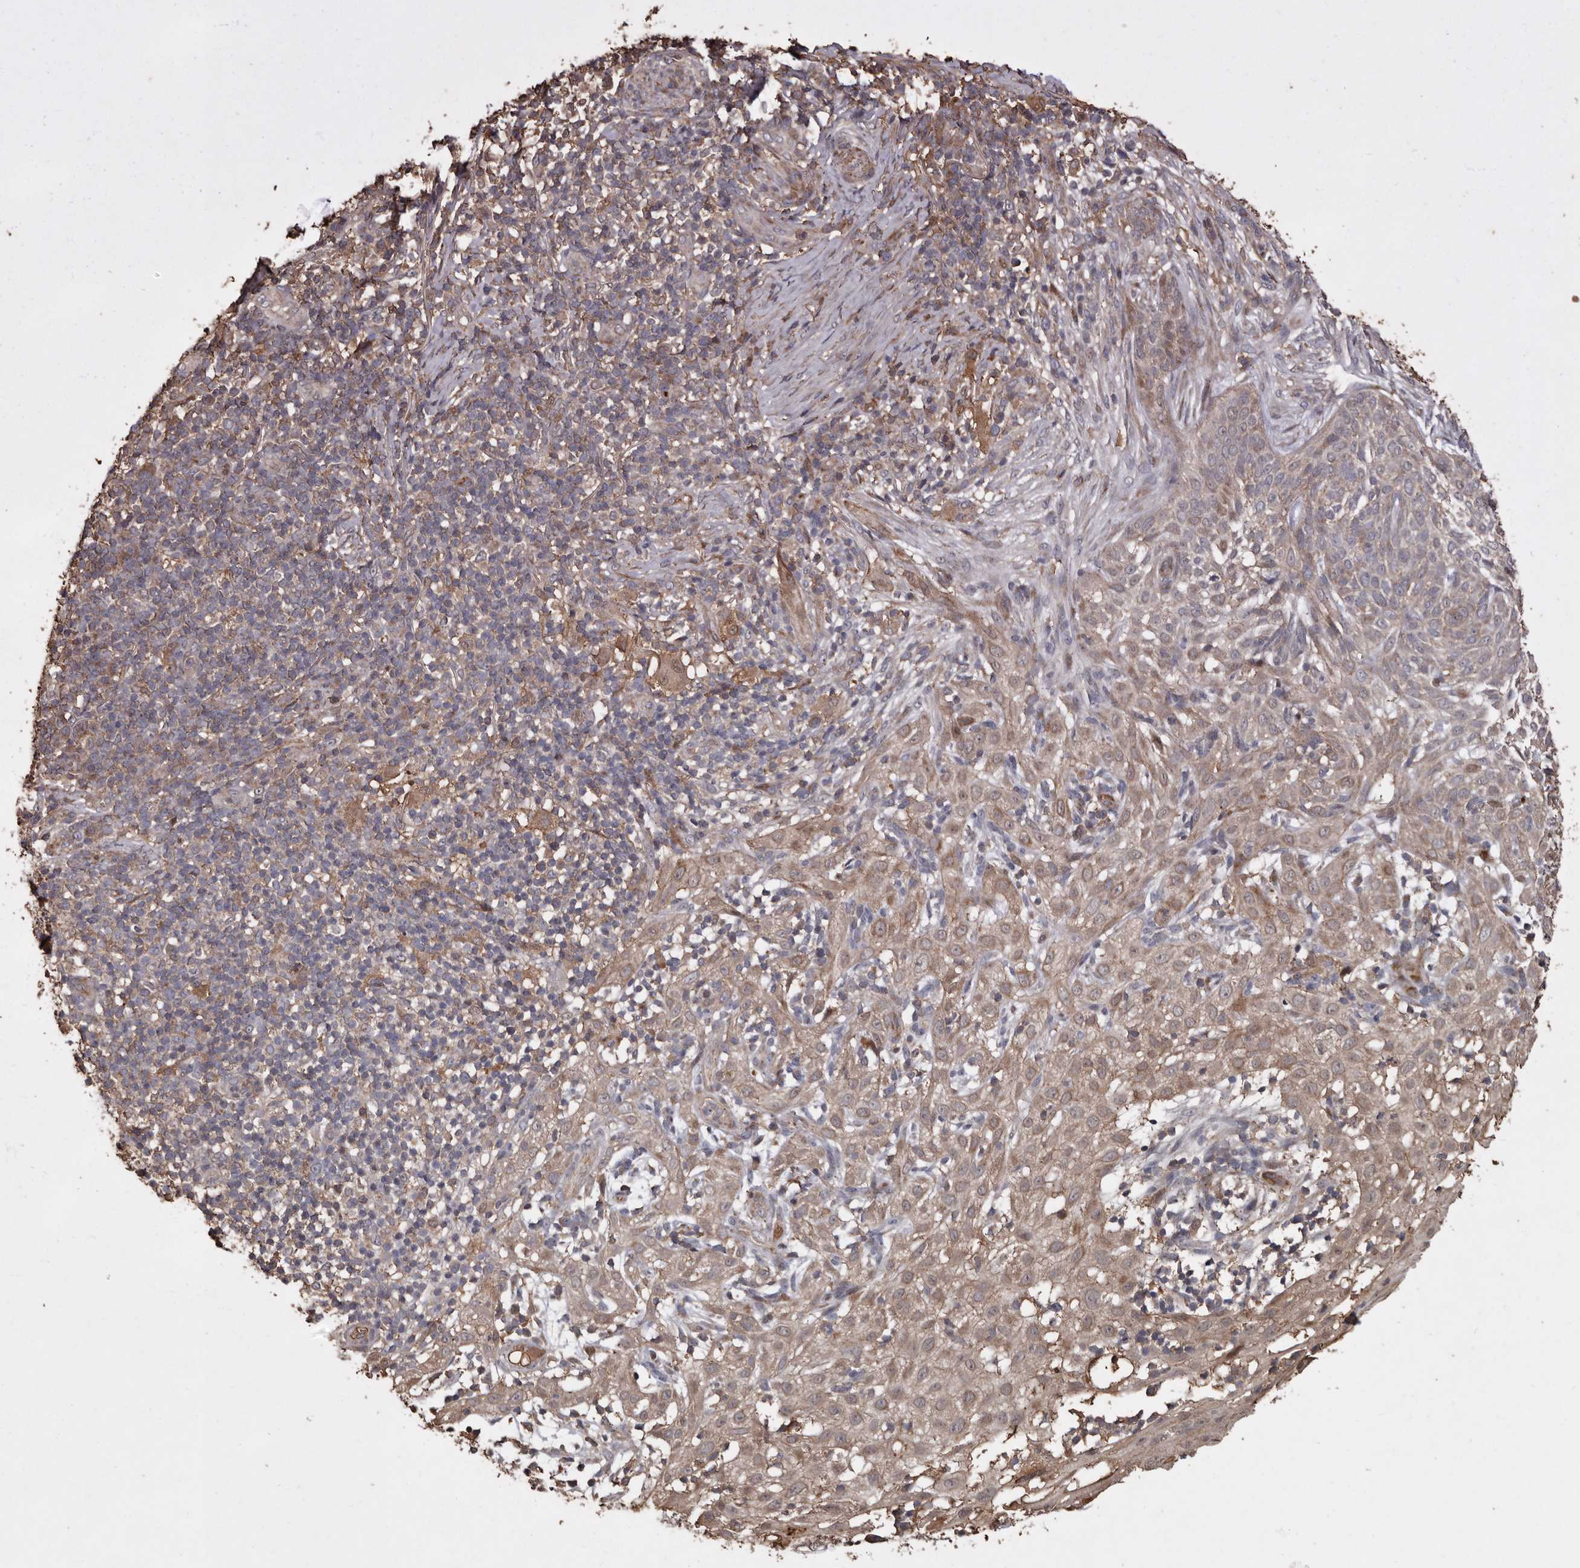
{"staining": {"intensity": "moderate", "quantity": "<25%", "location": "cytoplasmic/membranous"}, "tissue": "skin cancer", "cell_type": "Tumor cells", "image_type": "cancer", "snomed": [{"axis": "morphology", "description": "Basal cell carcinoma"}, {"axis": "topography", "description": "Skin"}], "caption": "Protein expression analysis of human skin basal cell carcinoma reveals moderate cytoplasmic/membranous staining in about <25% of tumor cells.", "gene": "RANBP17", "patient": {"sex": "female", "age": 64}}